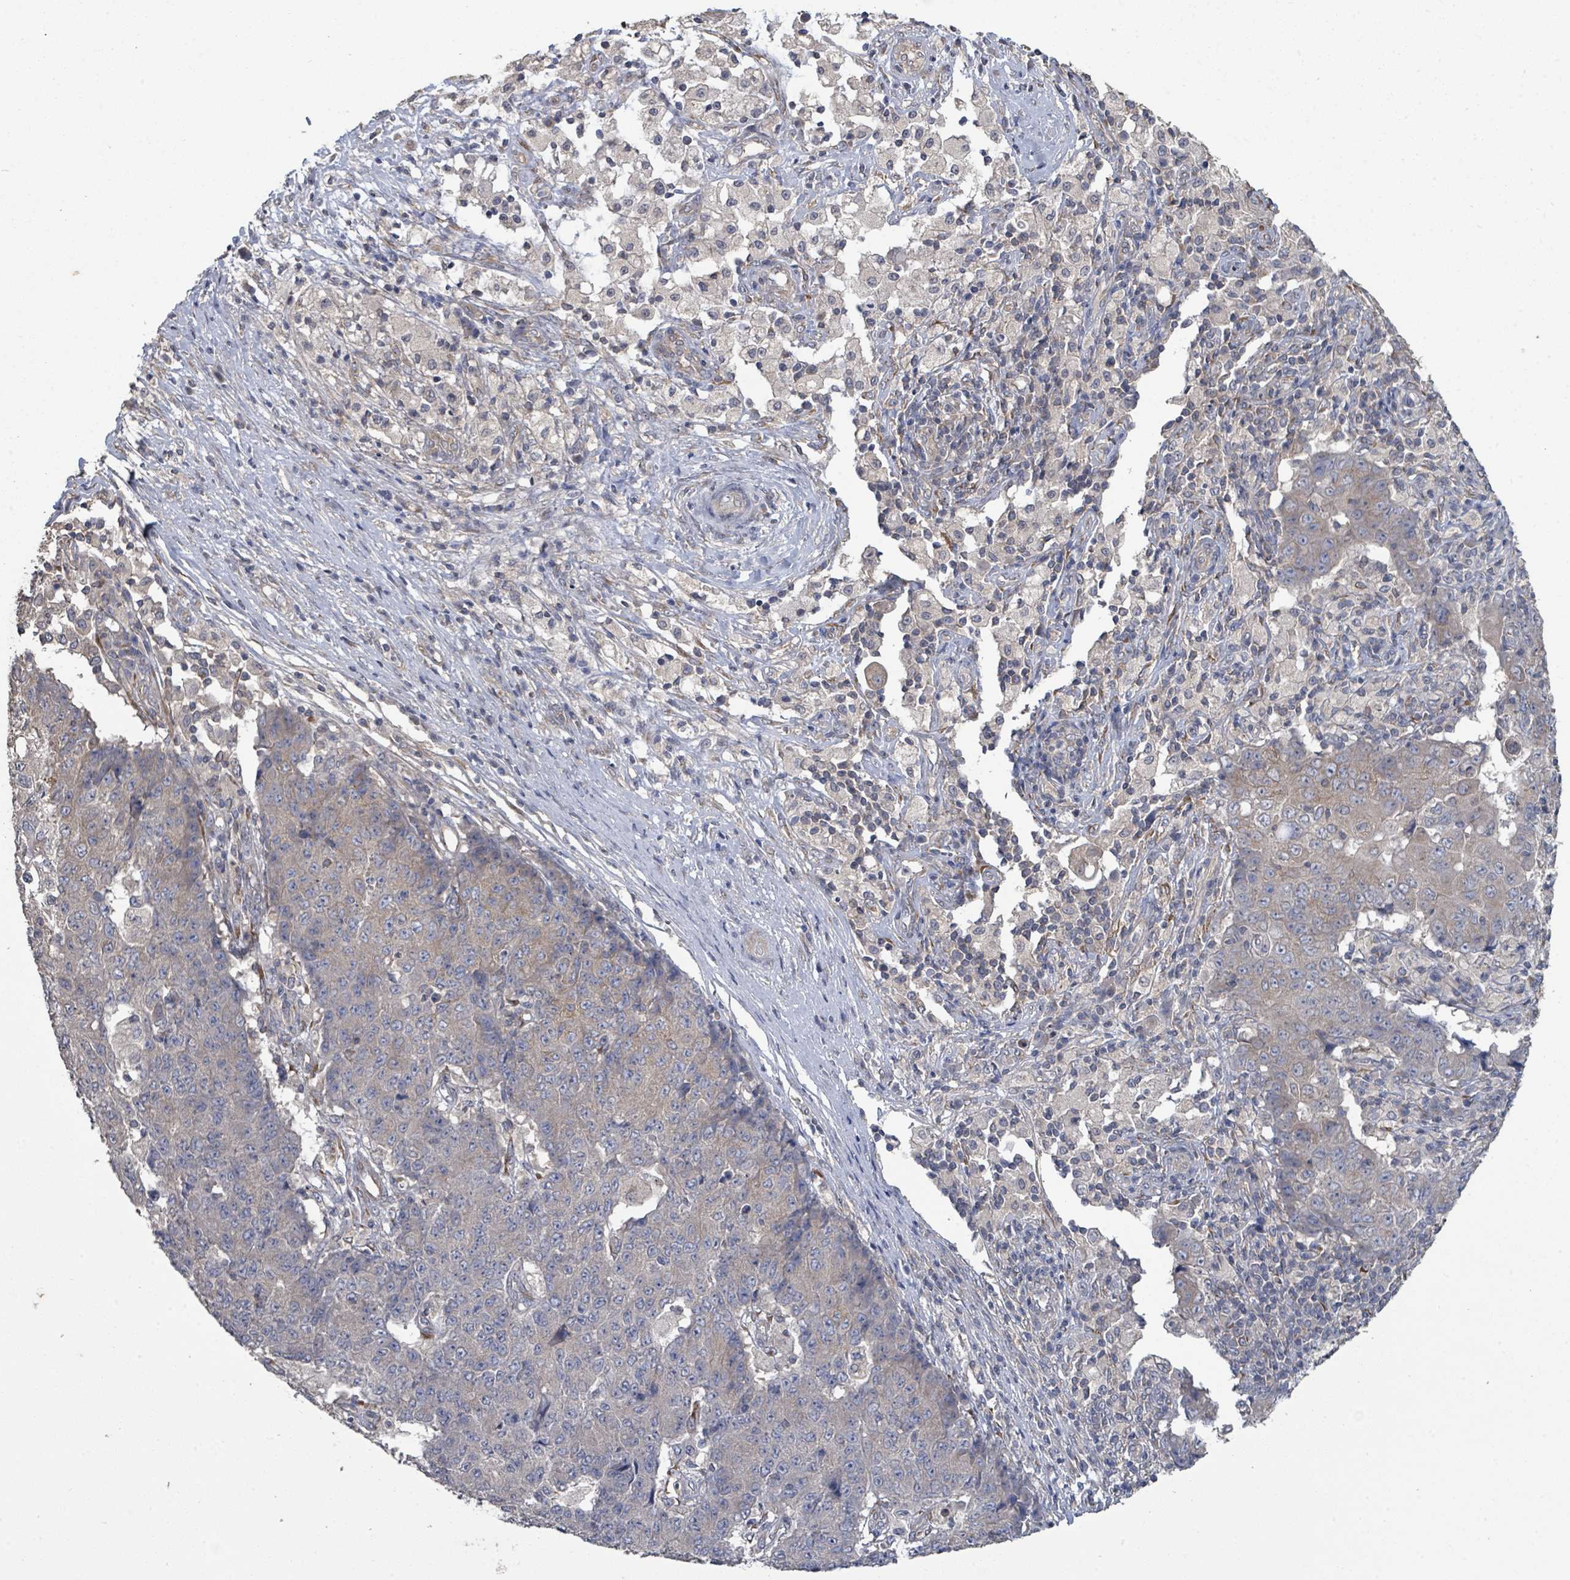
{"staining": {"intensity": "weak", "quantity": "<25%", "location": "cytoplasmic/membranous"}, "tissue": "ovarian cancer", "cell_type": "Tumor cells", "image_type": "cancer", "snomed": [{"axis": "morphology", "description": "Carcinoma, endometroid"}, {"axis": "topography", "description": "Ovary"}], "caption": "Tumor cells show no significant staining in ovarian cancer. (DAB IHC with hematoxylin counter stain).", "gene": "SLC9A7", "patient": {"sex": "female", "age": 42}}